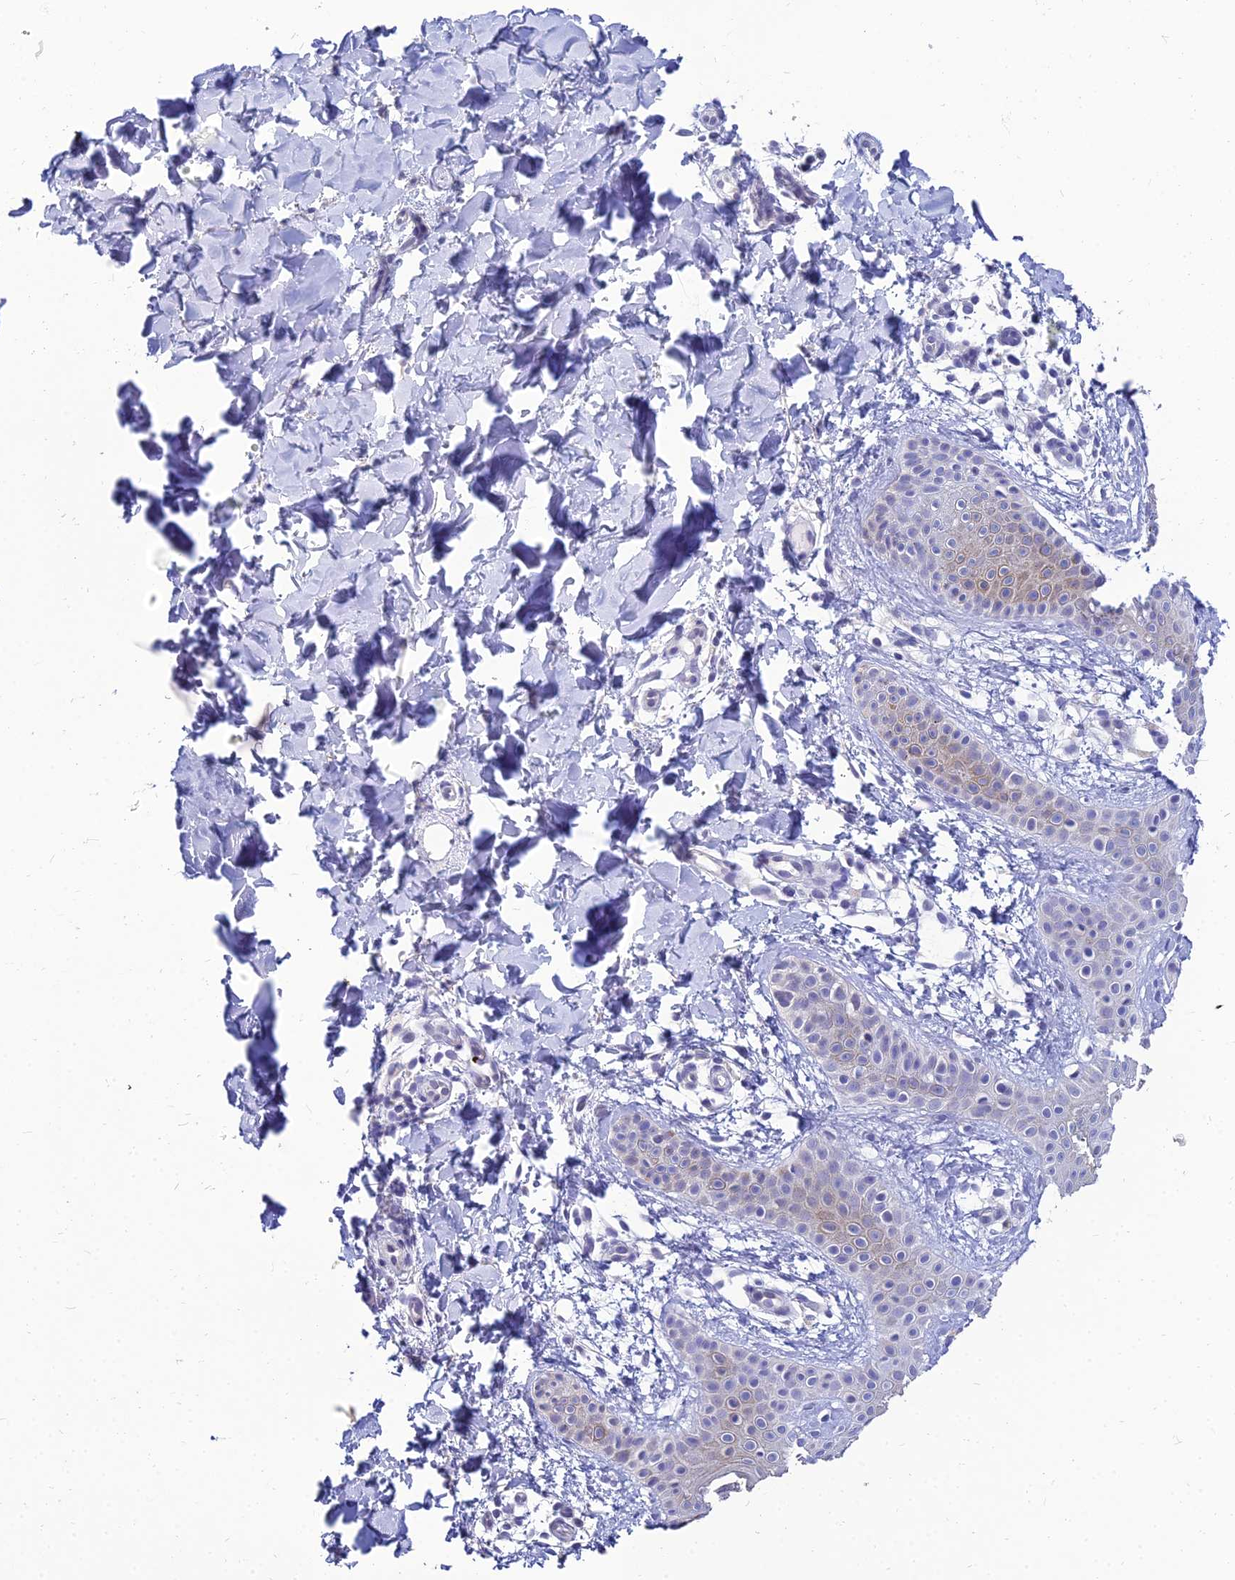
{"staining": {"intensity": "negative", "quantity": "none", "location": "none"}, "tissue": "skin", "cell_type": "Fibroblasts", "image_type": "normal", "snomed": [{"axis": "morphology", "description": "Normal tissue, NOS"}, {"axis": "topography", "description": "Skin"}], "caption": "The histopathology image demonstrates no staining of fibroblasts in benign skin. (DAB IHC visualized using brightfield microscopy, high magnification).", "gene": "NPY", "patient": {"sex": "male", "age": 36}}